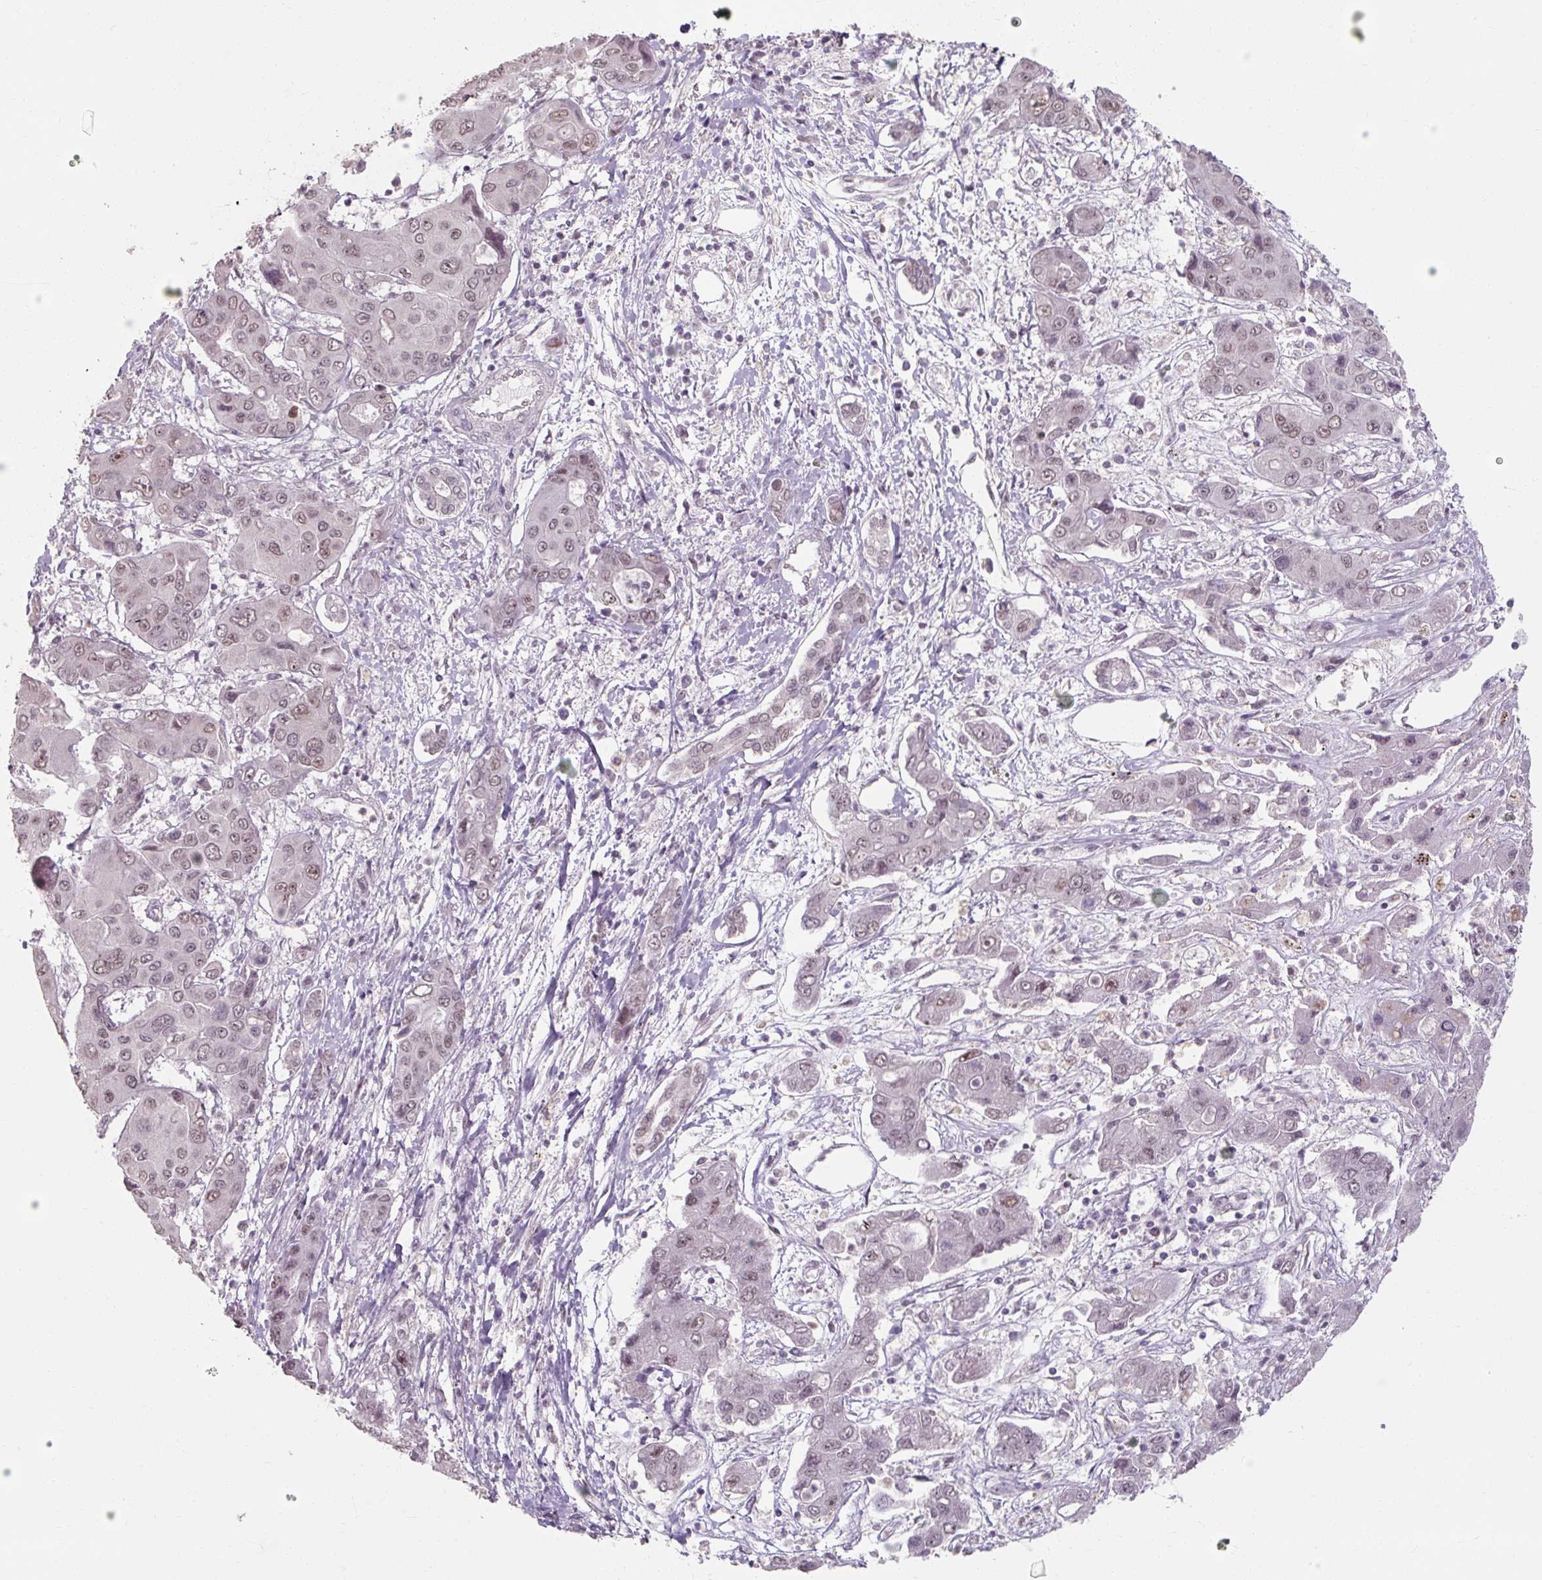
{"staining": {"intensity": "weak", "quantity": "25%-75%", "location": "nuclear"}, "tissue": "liver cancer", "cell_type": "Tumor cells", "image_type": "cancer", "snomed": [{"axis": "morphology", "description": "Cholangiocarcinoma"}, {"axis": "topography", "description": "Liver"}], "caption": "Liver cancer stained with a brown dye demonstrates weak nuclear positive staining in about 25%-75% of tumor cells.", "gene": "ZFTRAF1", "patient": {"sex": "male", "age": 67}}